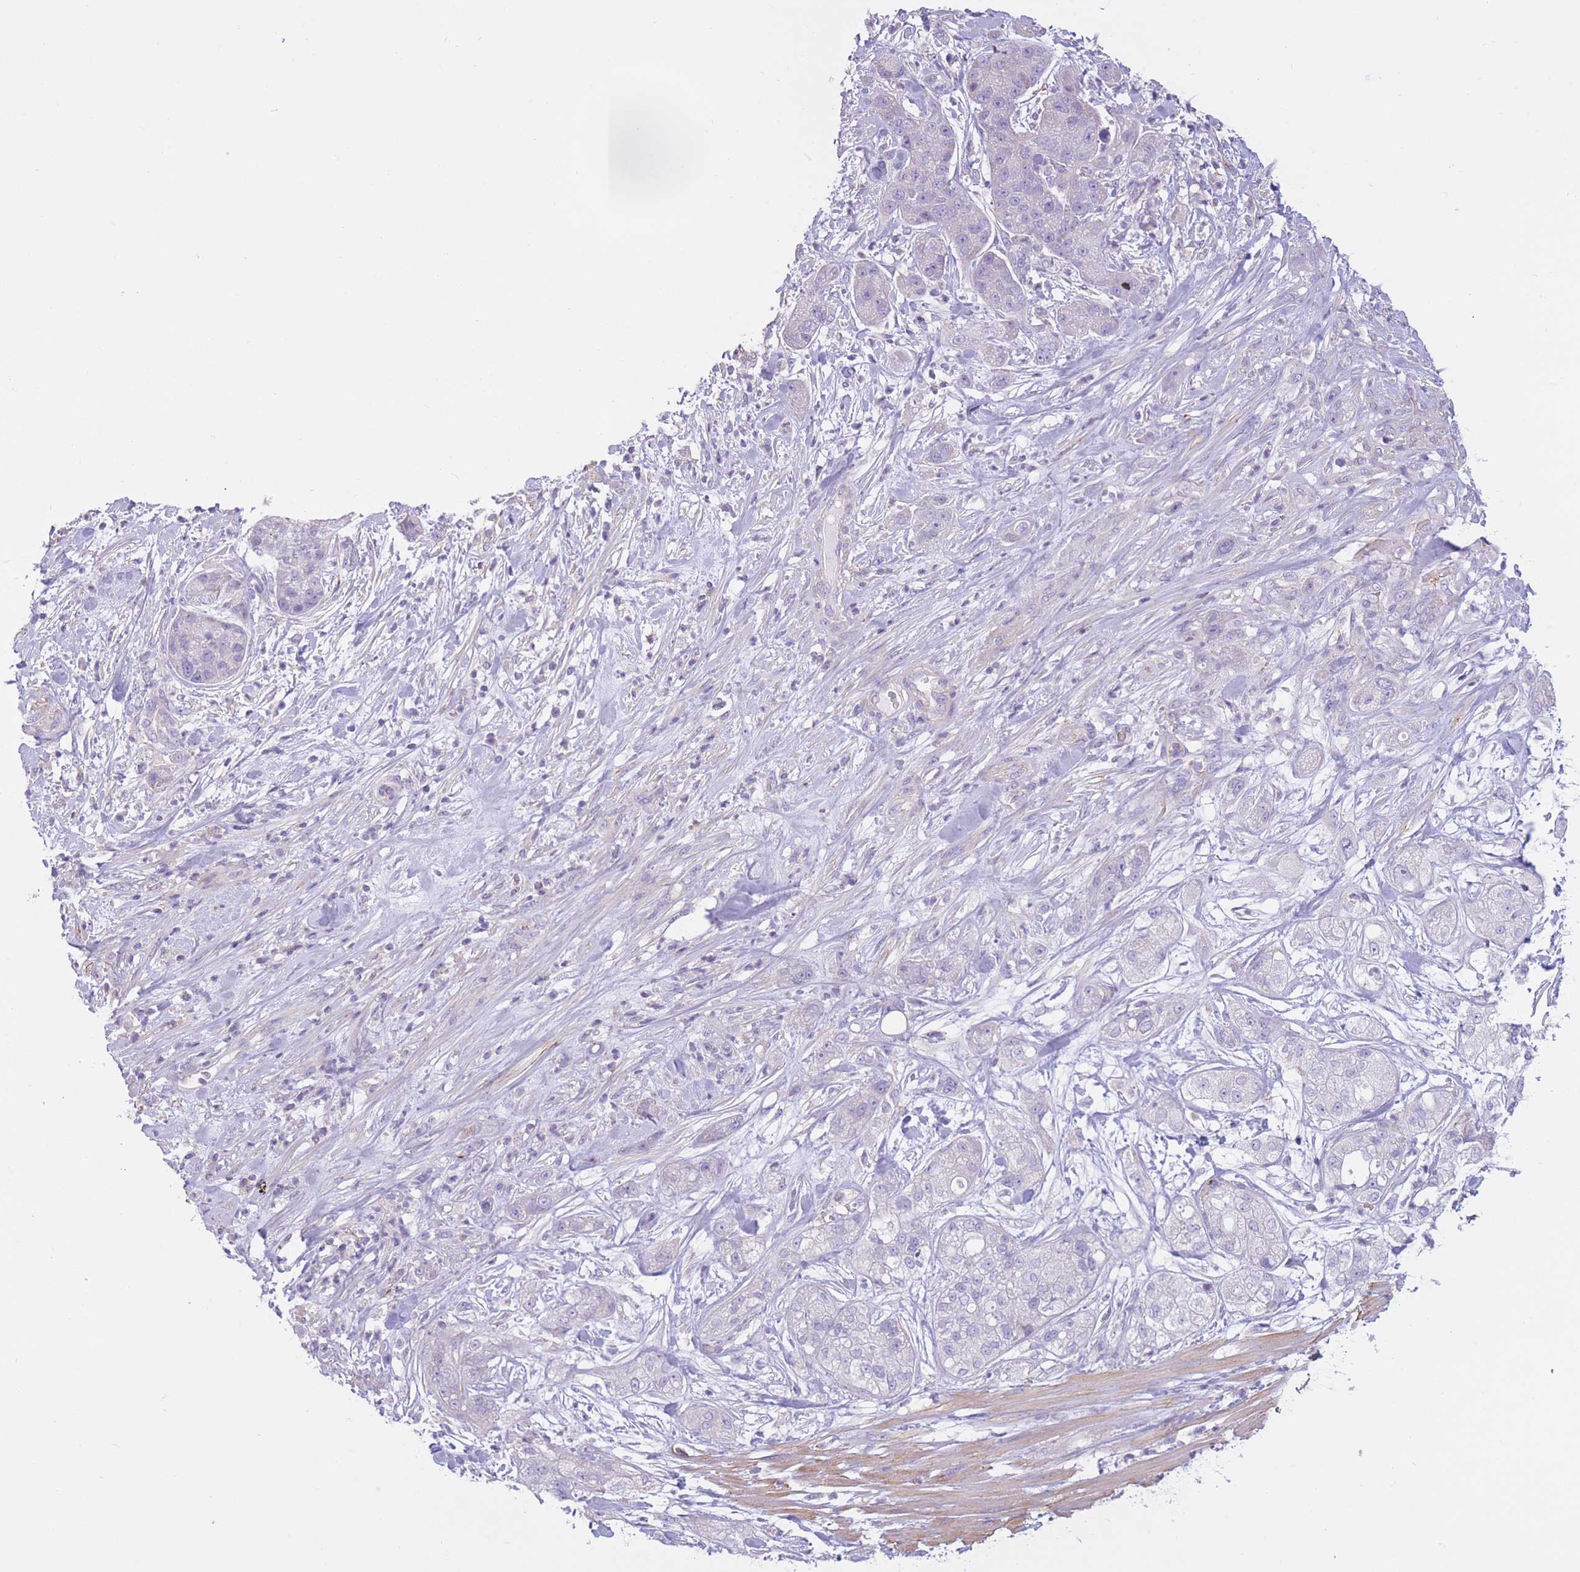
{"staining": {"intensity": "negative", "quantity": "none", "location": "none"}, "tissue": "pancreatic cancer", "cell_type": "Tumor cells", "image_type": "cancer", "snomed": [{"axis": "morphology", "description": "Adenocarcinoma, NOS"}, {"axis": "topography", "description": "Pancreas"}], "caption": "Immunohistochemistry micrograph of neoplastic tissue: adenocarcinoma (pancreatic) stained with DAB exhibits no significant protein staining in tumor cells. (Immunohistochemistry (ihc), brightfield microscopy, high magnification).", "gene": "PDHA1", "patient": {"sex": "female", "age": 78}}